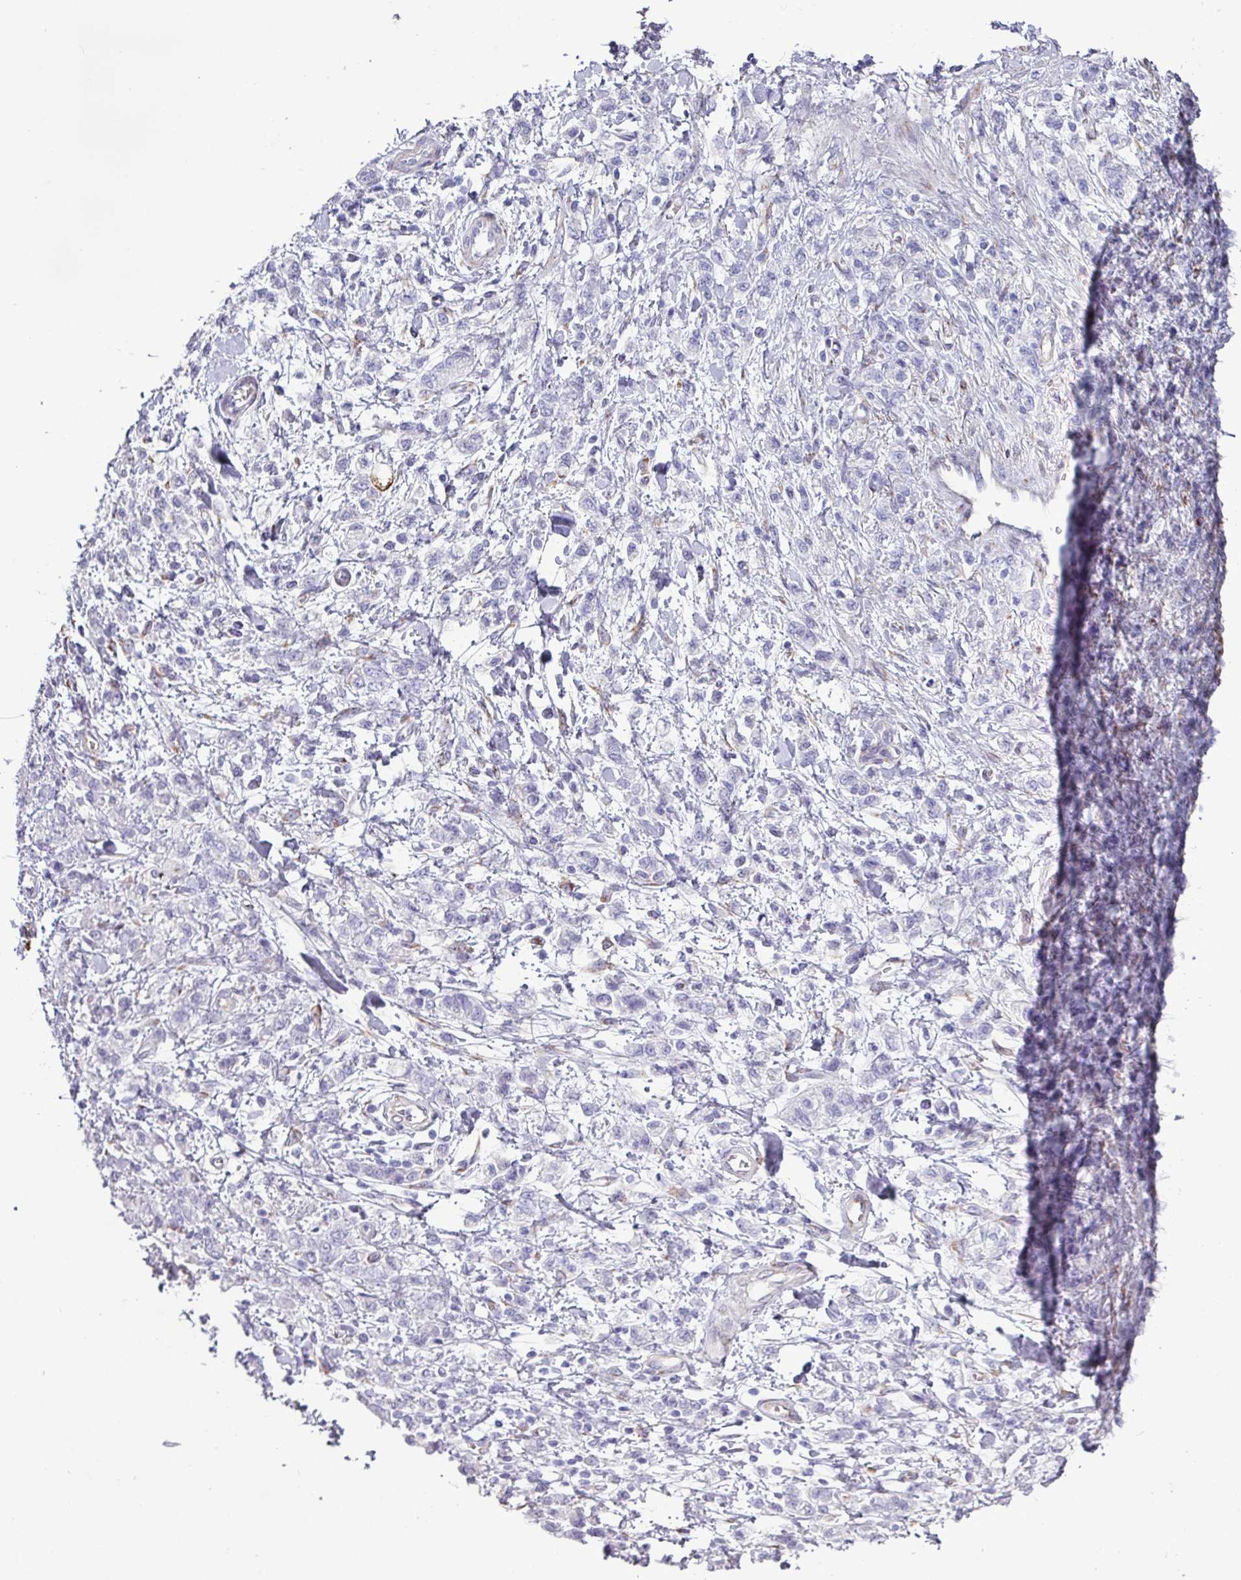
{"staining": {"intensity": "negative", "quantity": "none", "location": "none"}, "tissue": "stomach cancer", "cell_type": "Tumor cells", "image_type": "cancer", "snomed": [{"axis": "morphology", "description": "Adenocarcinoma, NOS"}, {"axis": "topography", "description": "Stomach"}], "caption": "Tumor cells are negative for brown protein staining in stomach cancer (adenocarcinoma).", "gene": "PPP1R35", "patient": {"sex": "male", "age": 77}}